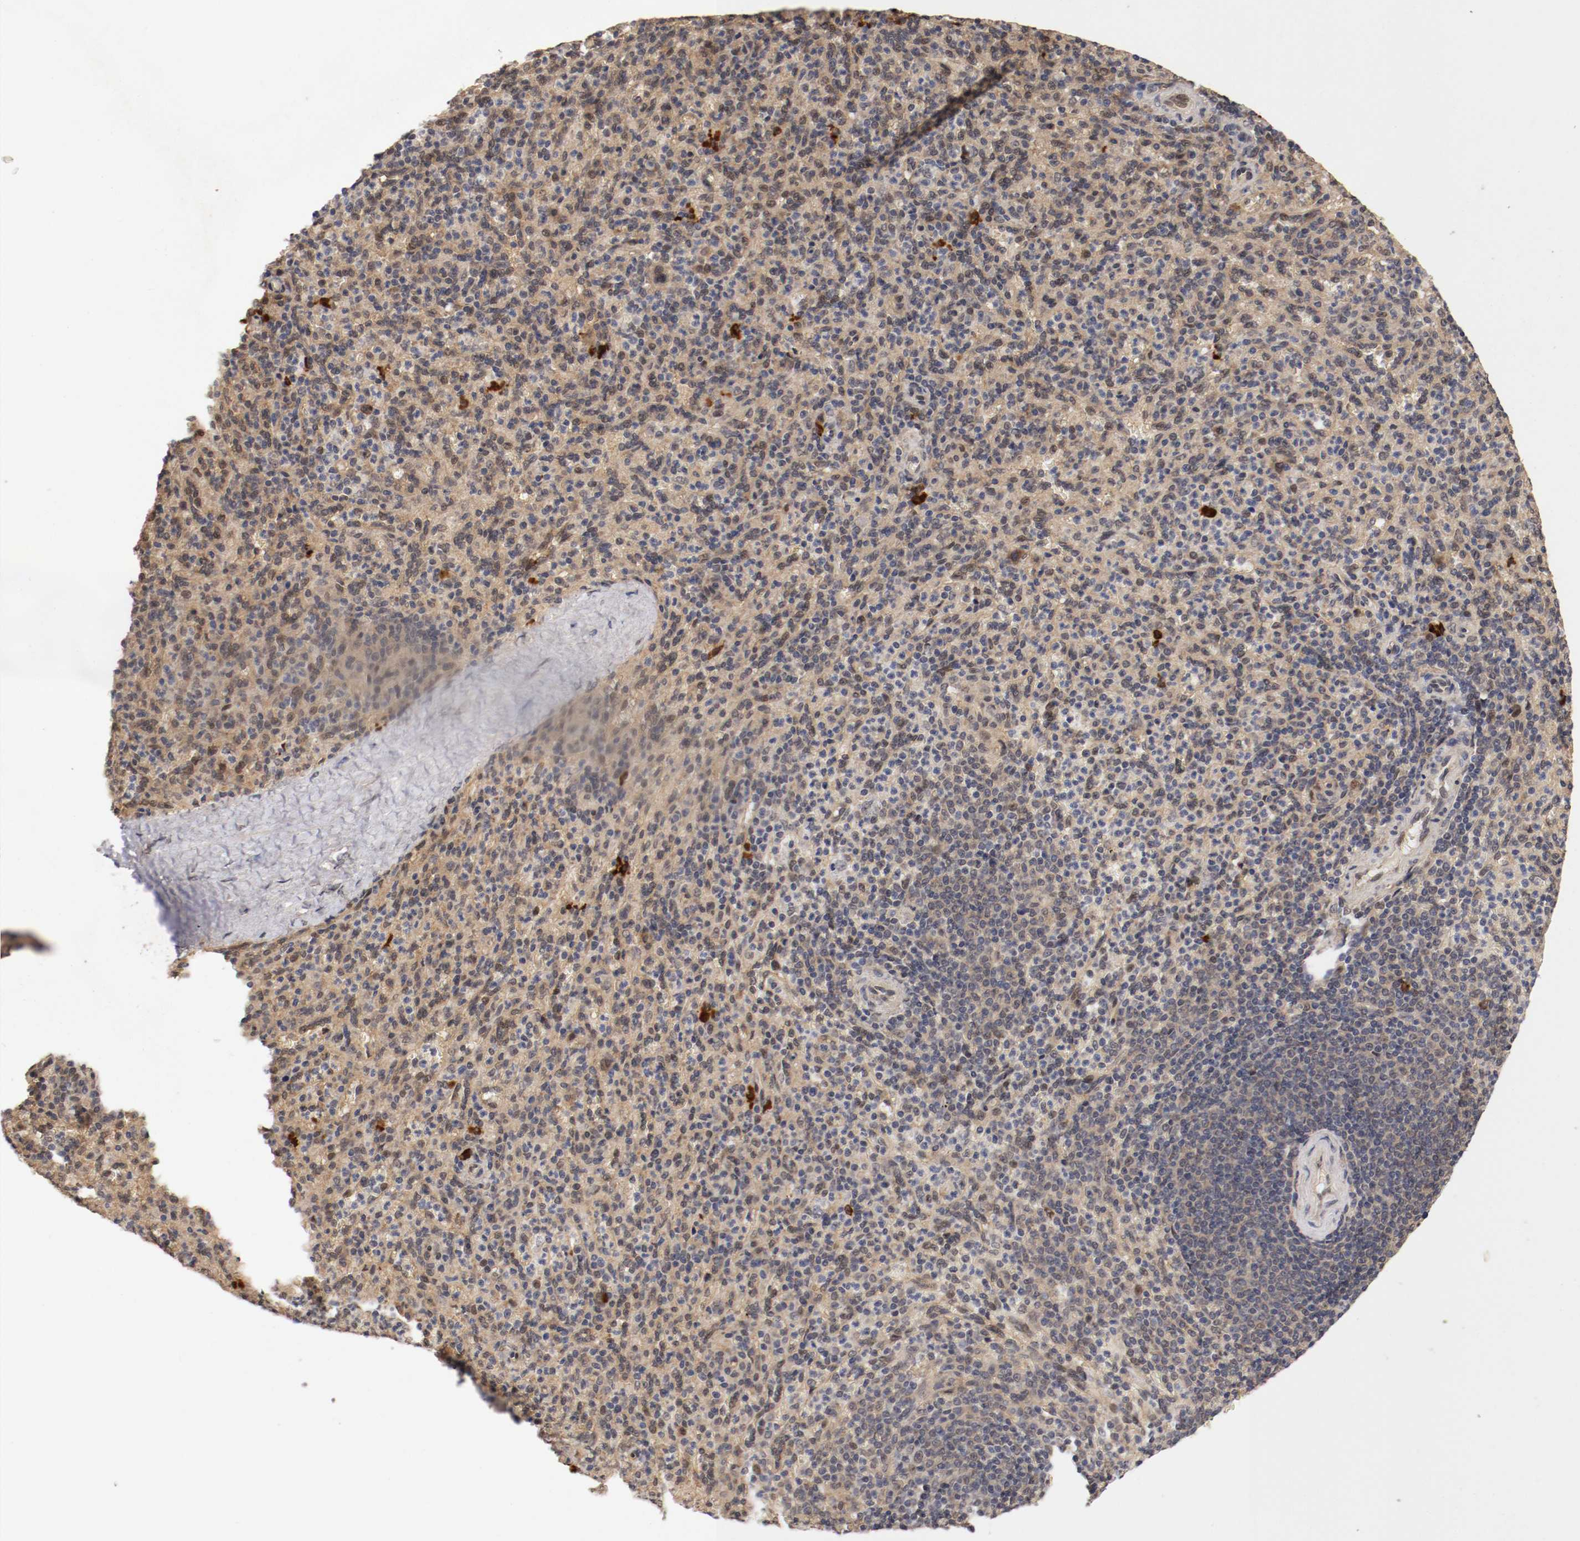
{"staining": {"intensity": "weak", "quantity": ">75%", "location": "cytoplasmic/membranous"}, "tissue": "spleen", "cell_type": "Cells in red pulp", "image_type": "normal", "snomed": [{"axis": "morphology", "description": "Normal tissue, NOS"}, {"axis": "topography", "description": "Spleen"}], "caption": "Approximately >75% of cells in red pulp in normal human spleen display weak cytoplasmic/membranous protein staining as visualized by brown immunohistochemical staining.", "gene": "DNMT3B", "patient": {"sex": "male", "age": 36}}